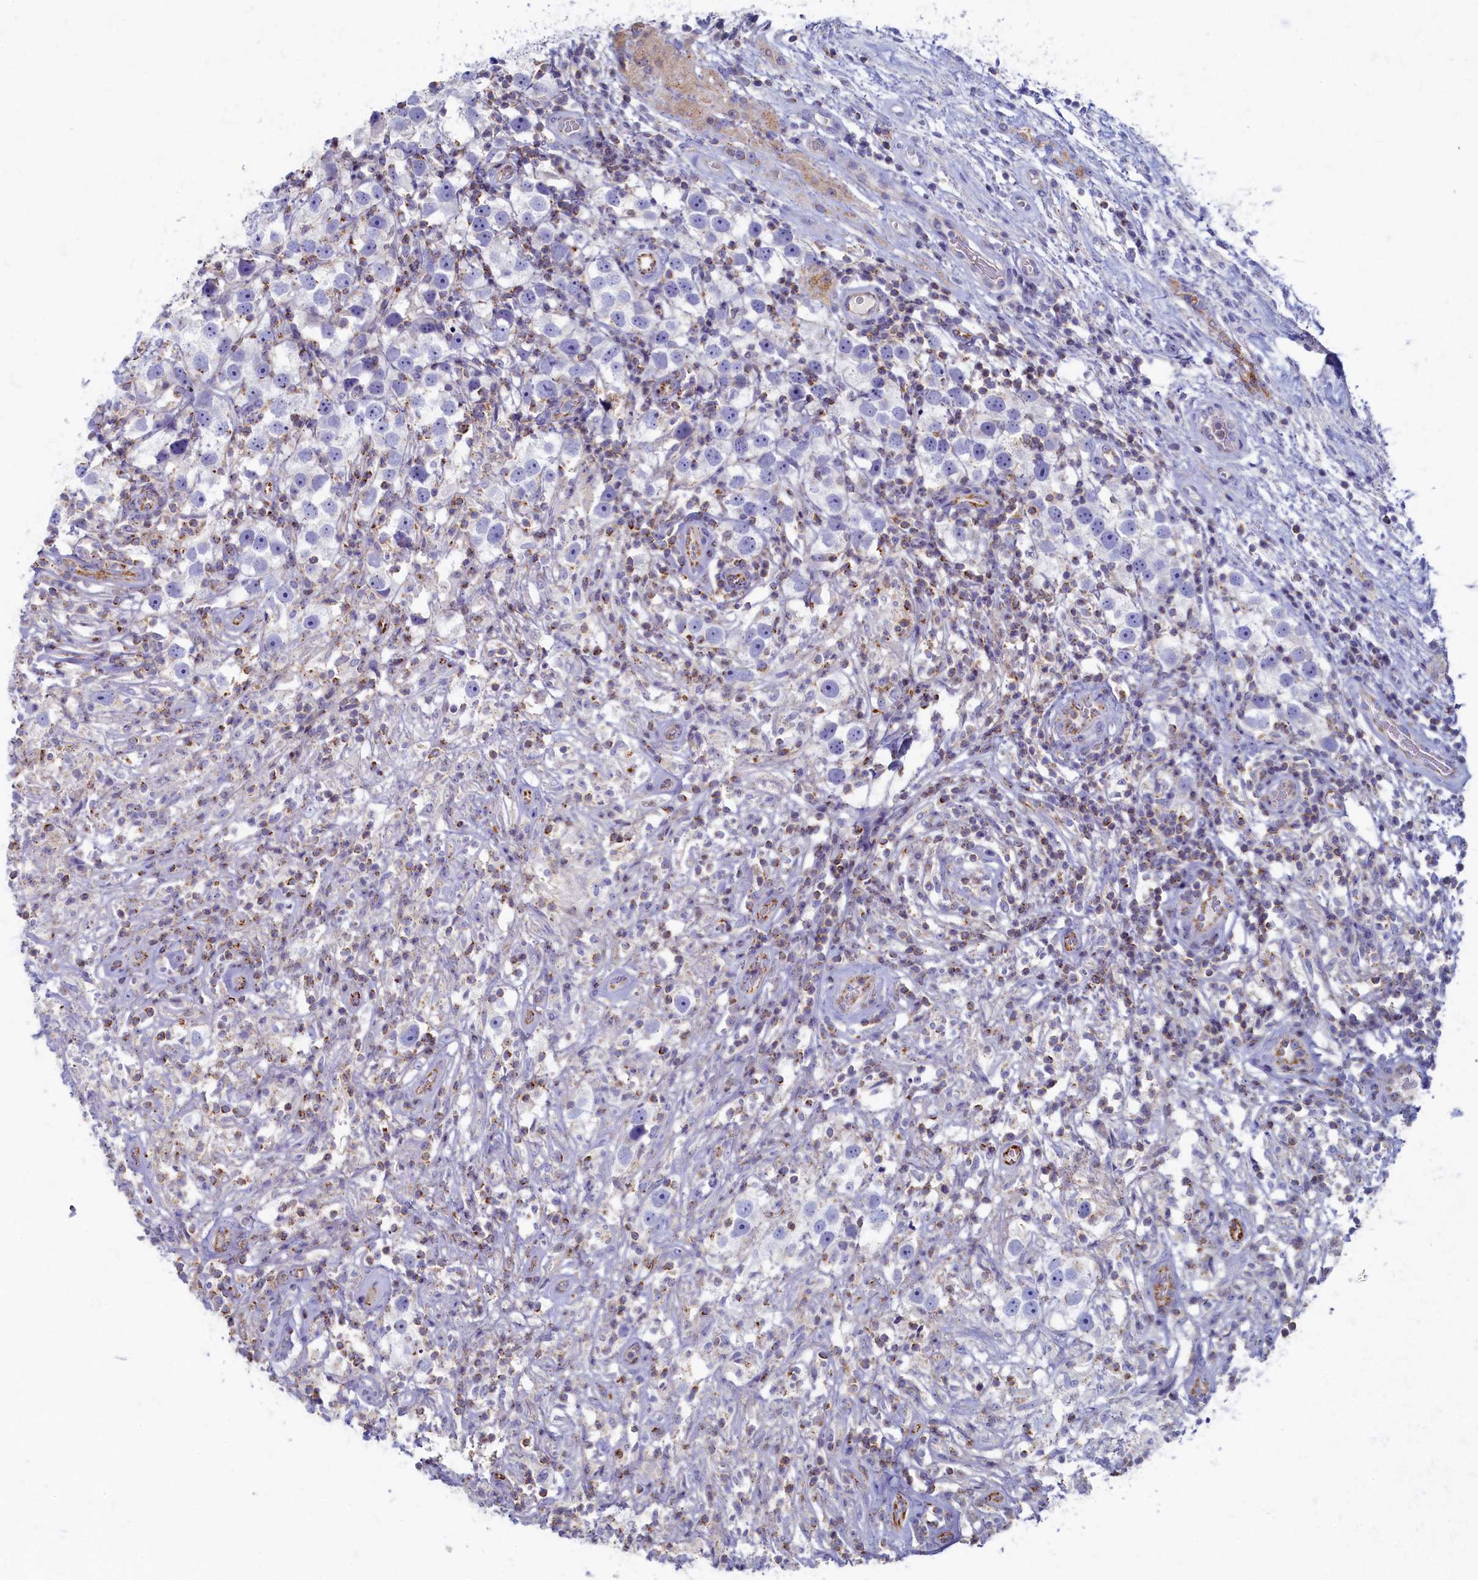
{"staining": {"intensity": "negative", "quantity": "none", "location": "none"}, "tissue": "testis cancer", "cell_type": "Tumor cells", "image_type": "cancer", "snomed": [{"axis": "morphology", "description": "Seminoma, NOS"}, {"axis": "topography", "description": "Testis"}], "caption": "High power microscopy photomicrograph of an immunohistochemistry image of testis seminoma, revealing no significant expression in tumor cells. Nuclei are stained in blue.", "gene": "OCIAD2", "patient": {"sex": "male", "age": 49}}